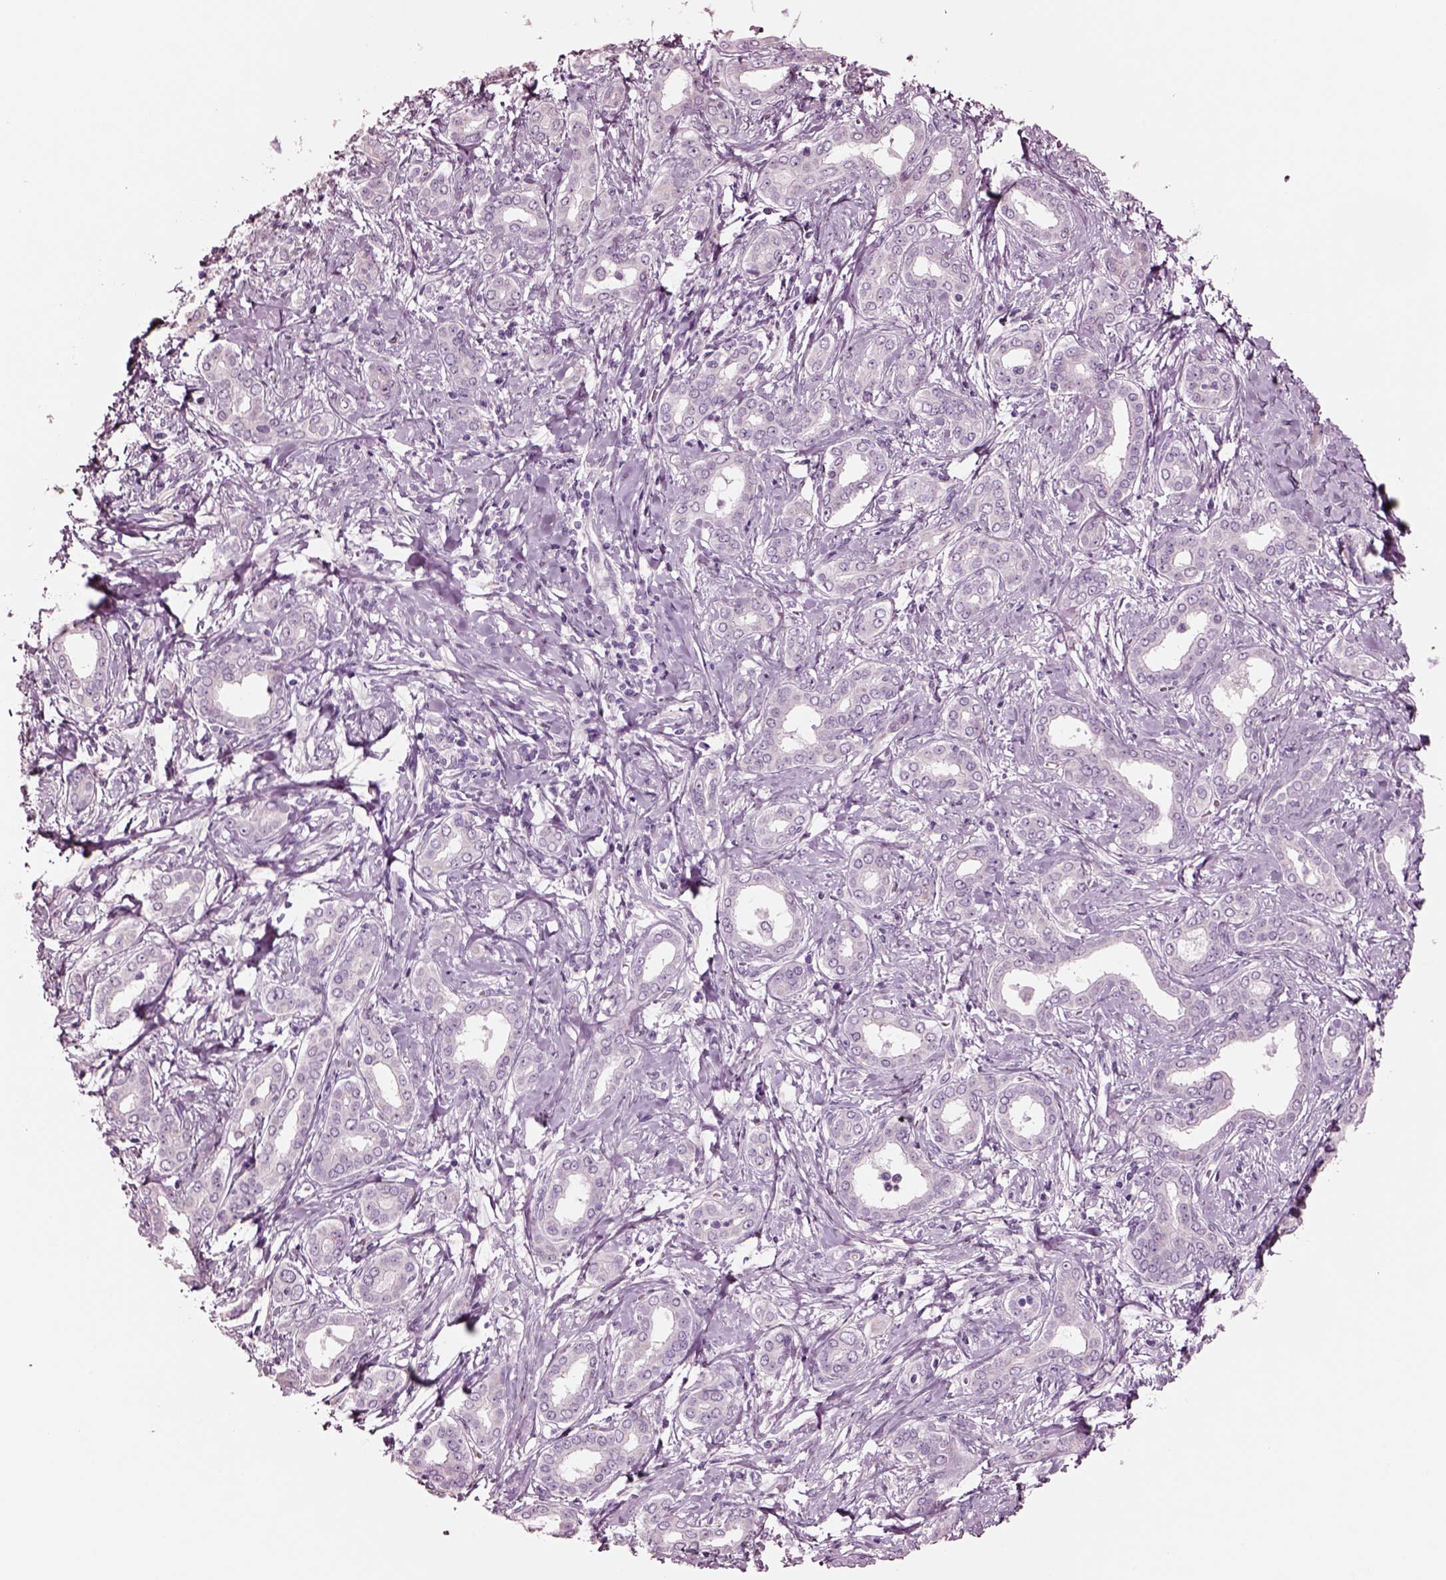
{"staining": {"intensity": "negative", "quantity": "none", "location": "none"}, "tissue": "liver cancer", "cell_type": "Tumor cells", "image_type": "cancer", "snomed": [{"axis": "morphology", "description": "Cholangiocarcinoma"}, {"axis": "topography", "description": "Liver"}], "caption": "IHC micrograph of neoplastic tissue: human liver cancer stained with DAB reveals no significant protein positivity in tumor cells.", "gene": "NMRK2", "patient": {"sex": "female", "age": 47}}